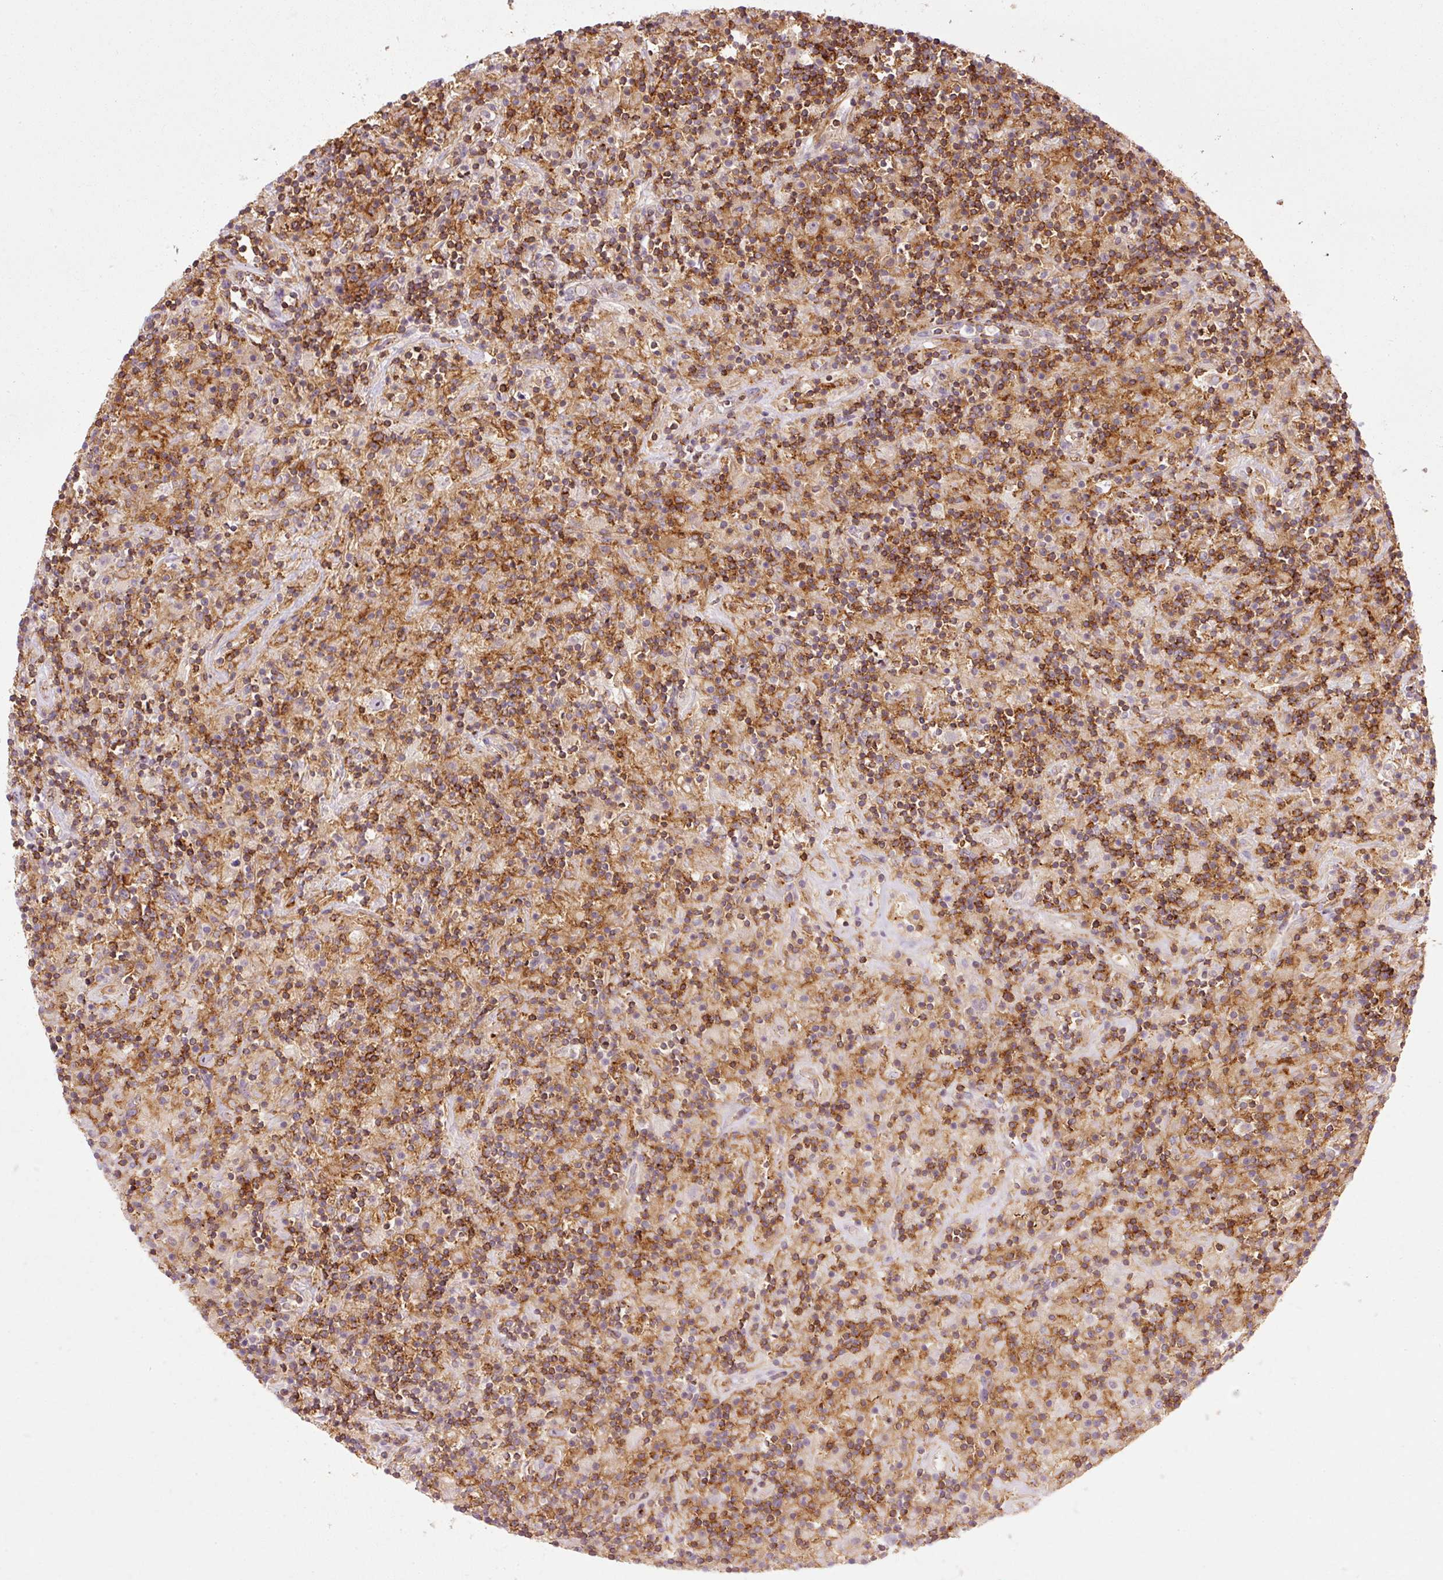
{"staining": {"intensity": "negative", "quantity": "none", "location": "none"}, "tissue": "lymphoma", "cell_type": "Tumor cells", "image_type": "cancer", "snomed": [{"axis": "morphology", "description": "Hodgkin's disease, NOS"}, {"axis": "topography", "description": "Lymph node"}], "caption": "This histopathology image is of Hodgkin's disease stained with immunohistochemistry (IHC) to label a protein in brown with the nuclei are counter-stained blue. There is no staining in tumor cells.", "gene": "SIPA1", "patient": {"sex": "male", "age": 70}}